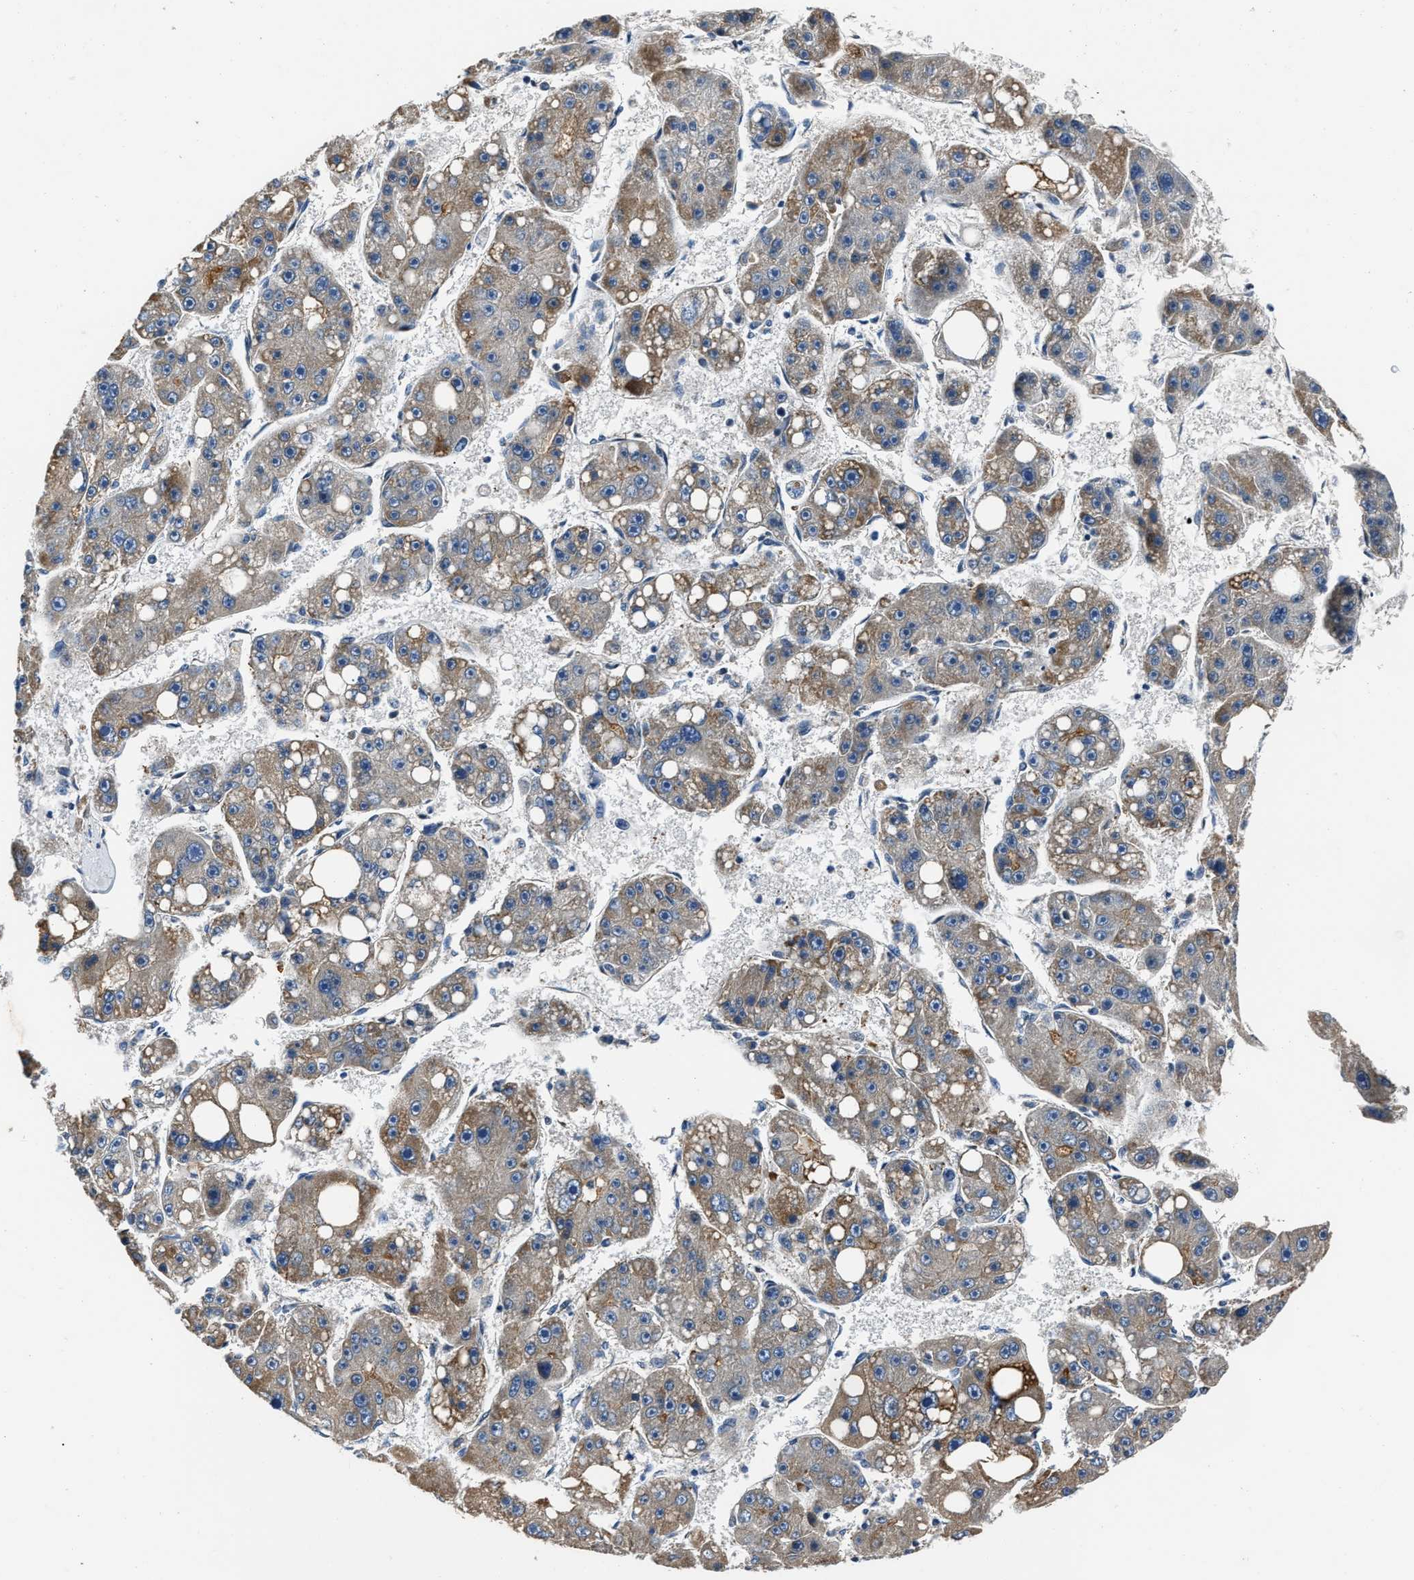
{"staining": {"intensity": "moderate", "quantity": "25%-75%", "location": "cytoplasmic/membranous"}, "tissue": "liver cancer", "cell_type": "Tumor cells", "image_type": "cancer", "snomed": [{"axis": "morphology", "description": "Carcinoma, Hepatocellular, NOS"}, {"axis": "topography", "description": "Liver"}], "caption": "Liver hepatocellular carcinoma tissue exhibits moderate cytoplasmic/membranous positivity in approximately 25%-75% of tumor cells, visualized by immunohistochemistry.", "gene": "NSUN5", "patient": {"sex": "female", "age": 61}}